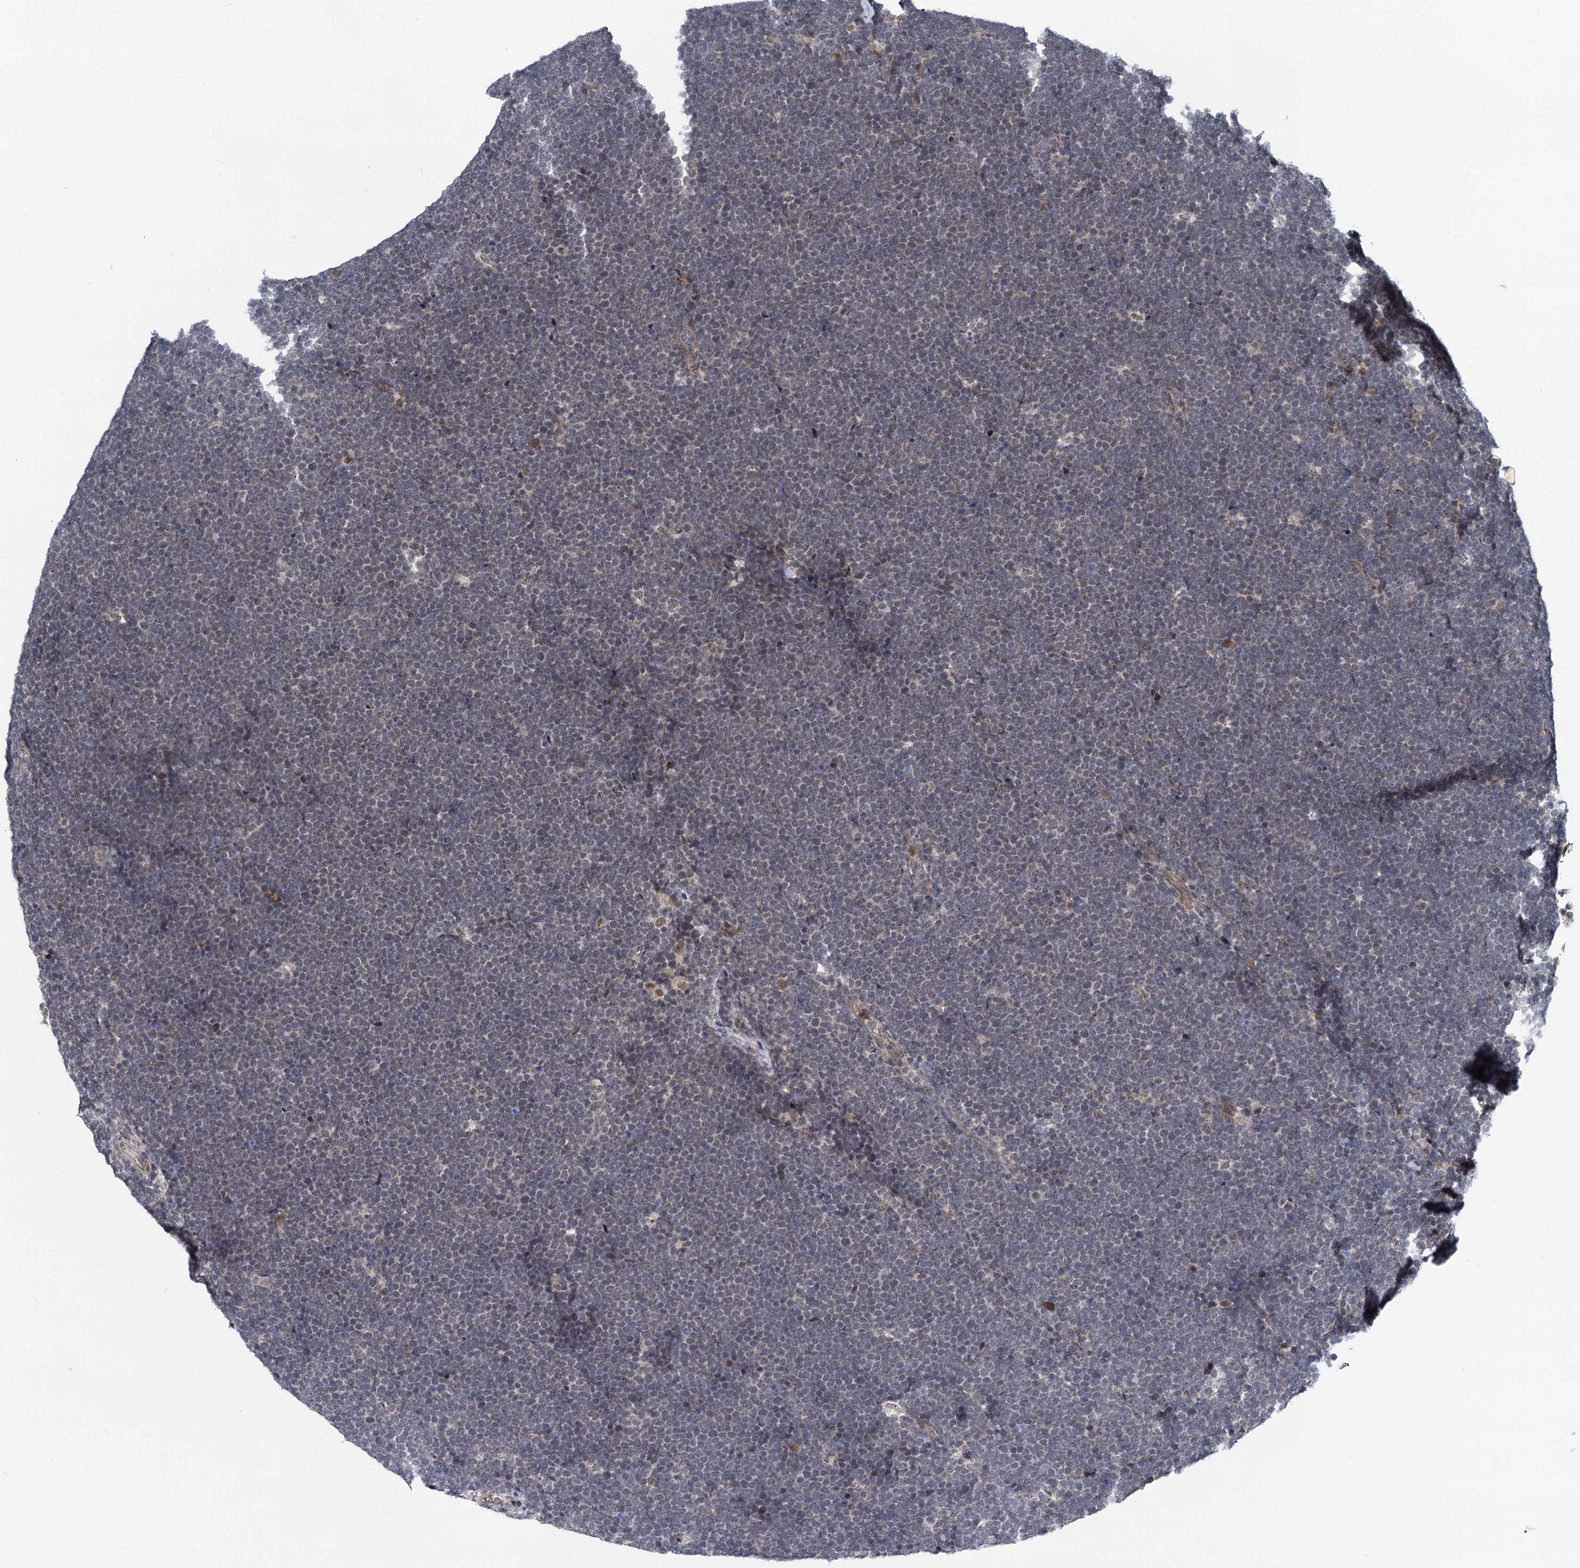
{"staining": {"intensity": "negative", "quantity": "none", "location": "none"}, "tissue": "lymphoma", "cell_type": "Tumor cells", "image_type": "cancer", "snomed": [{"axis": "morphology", "description": "Malignant lymphoma, non-Hodgkin's type, High grade"}, {"axis": "topography", "description": "Lymph node"}], "caption": "High-grade malignant lymphoma, non-Hodgkin's type stained for a protein using immunohistochemistry (IHC) shows no positivity tumor cells.", "gene": "MBD6", "patient": {"sex": "male", "age": 13}}